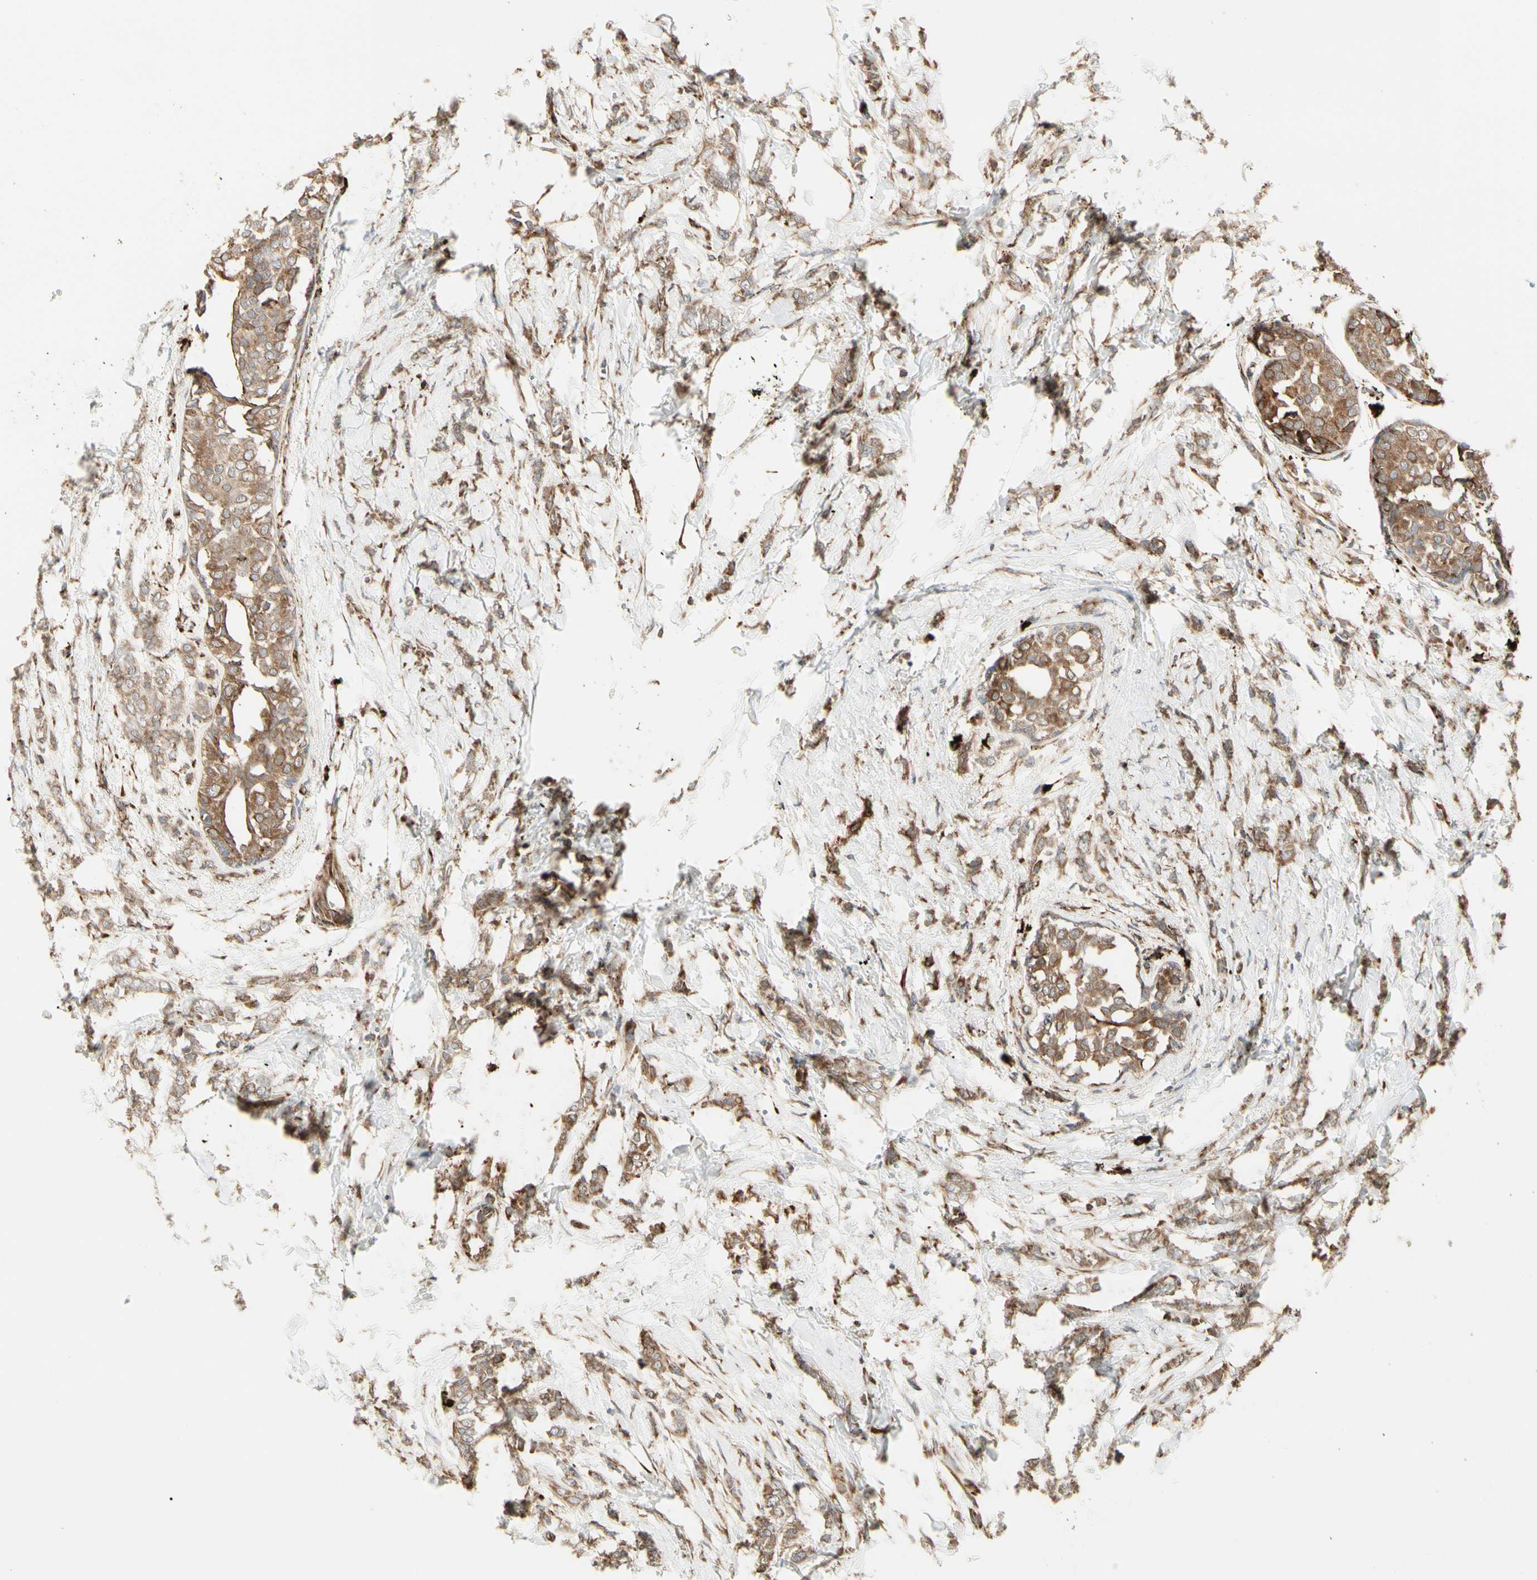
{"staining": {"intensity": "moderate", "quantity": ">75%", "location": "cytoplasmic/membranous"}, "tissue": "breast cancer", "cell_type": "Tumor cells", "image_type": "cancer", "snomed": [{"axis": "morphology", "description": "Lobular carcinoma, in situ"}, {"axis": "morphology", "description": "Lobular carcinoma"}, {"axis": "topography", "description": "Breast"}], "caption": "Breast cancer was stained to show a protein in brown. There is medium levels of moderate cytoplasmic/membranous expression in about >75% of tumor cells. The staining was performed using DAB to visualize the protein expression in brown, while the nuclei were stained in blue with hematoxylin (Magnification: 20x).", "gene": "HSP90B1", "patient": {"sex": "female", "age": 41}}